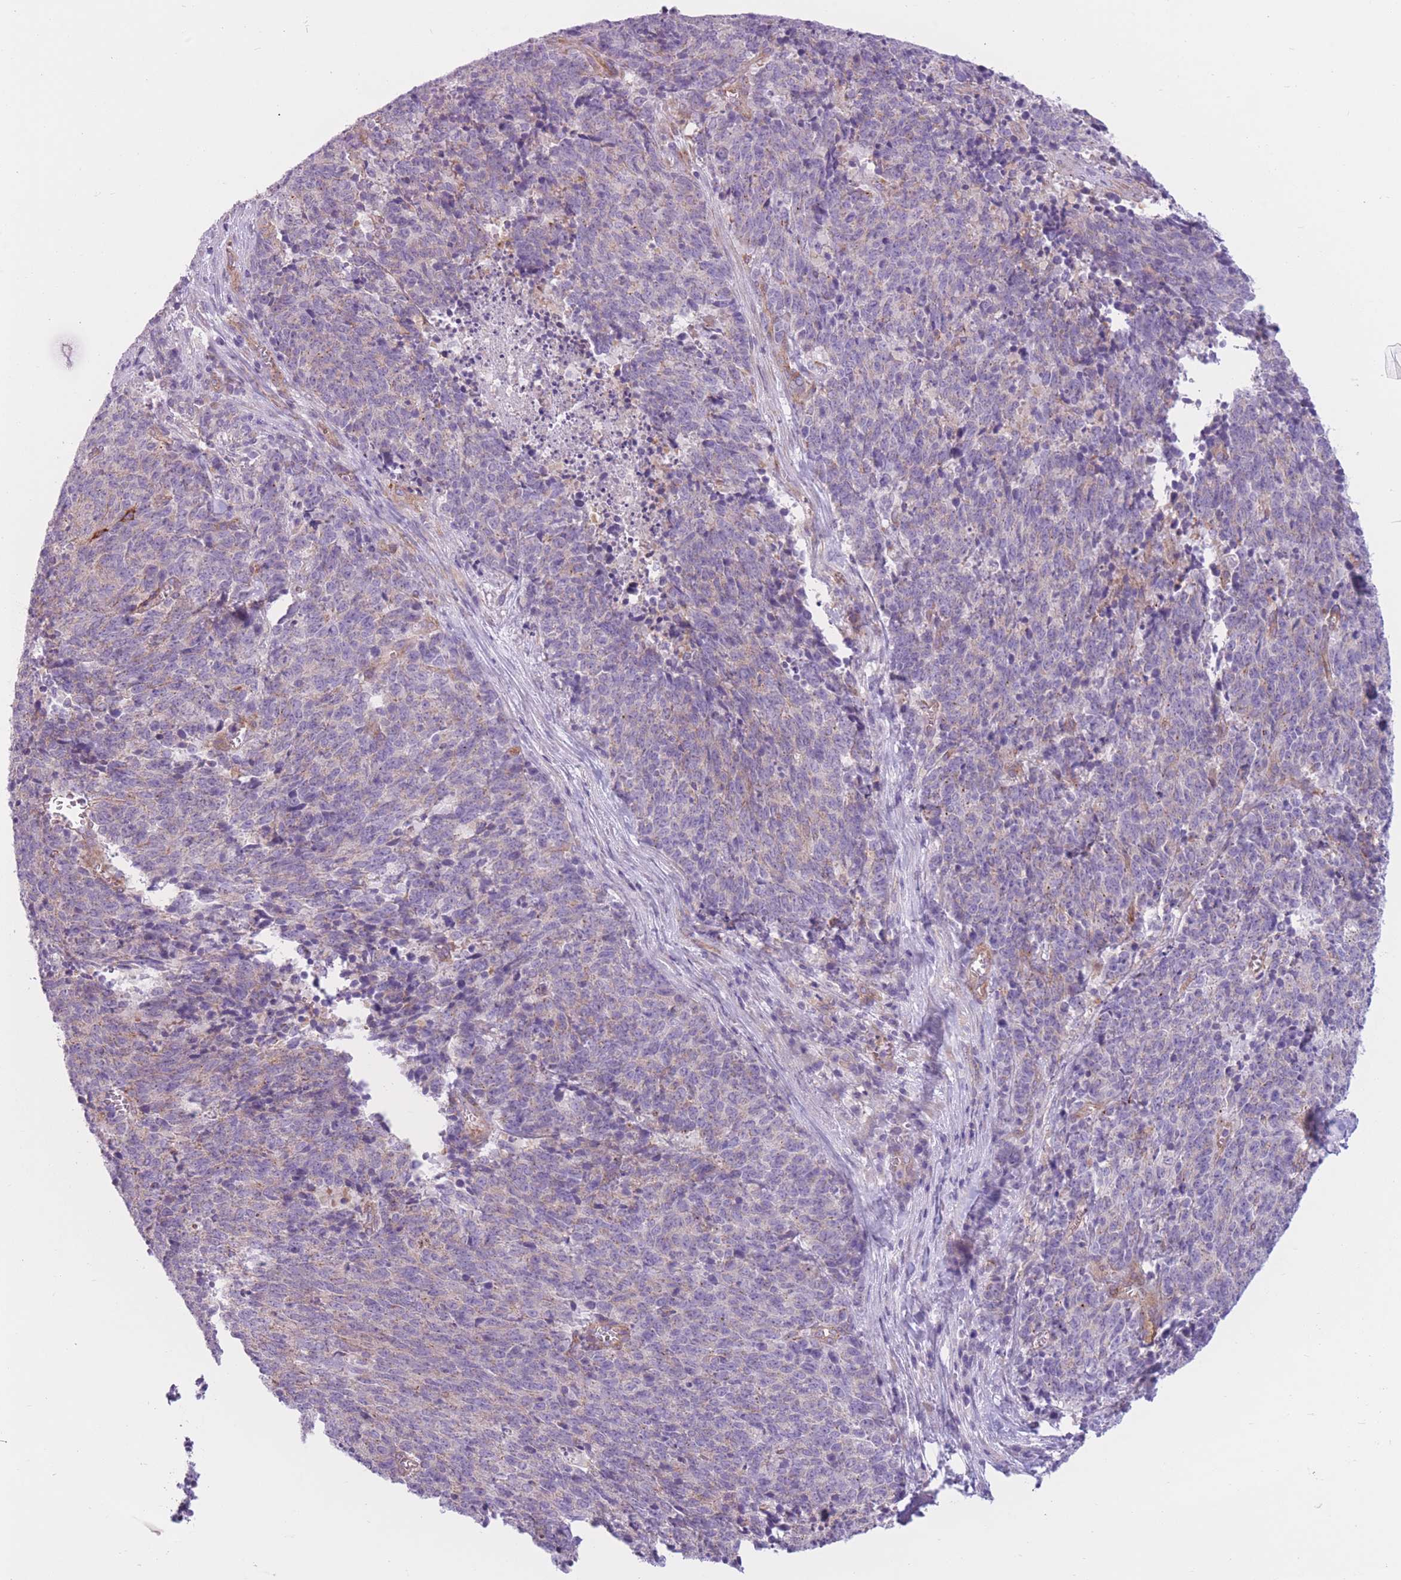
{"staining": {"intensity": "weak", "quantity": "<25%", "location": "cytoplasmic/membranous"}, "tissue": "cervical cancer", "cell_type": "Tumor cells", "image_type": "cancer", "snomed": [{"axis": "morphology", "description": "Squamous cell carcinoma, NOS"}, {"axis": "topography", "description": "Cervix"}], "caption": "This histopathology image is of squamous cell carcinoma (cervical) stained with immunohistochemistry (IHC) to label a protein in brown with the nuclei are counter-stained blue. There is no expression in tumor cells.", "gene": "SERPINB3", "patient": {"sex": "female", "age": 29}}